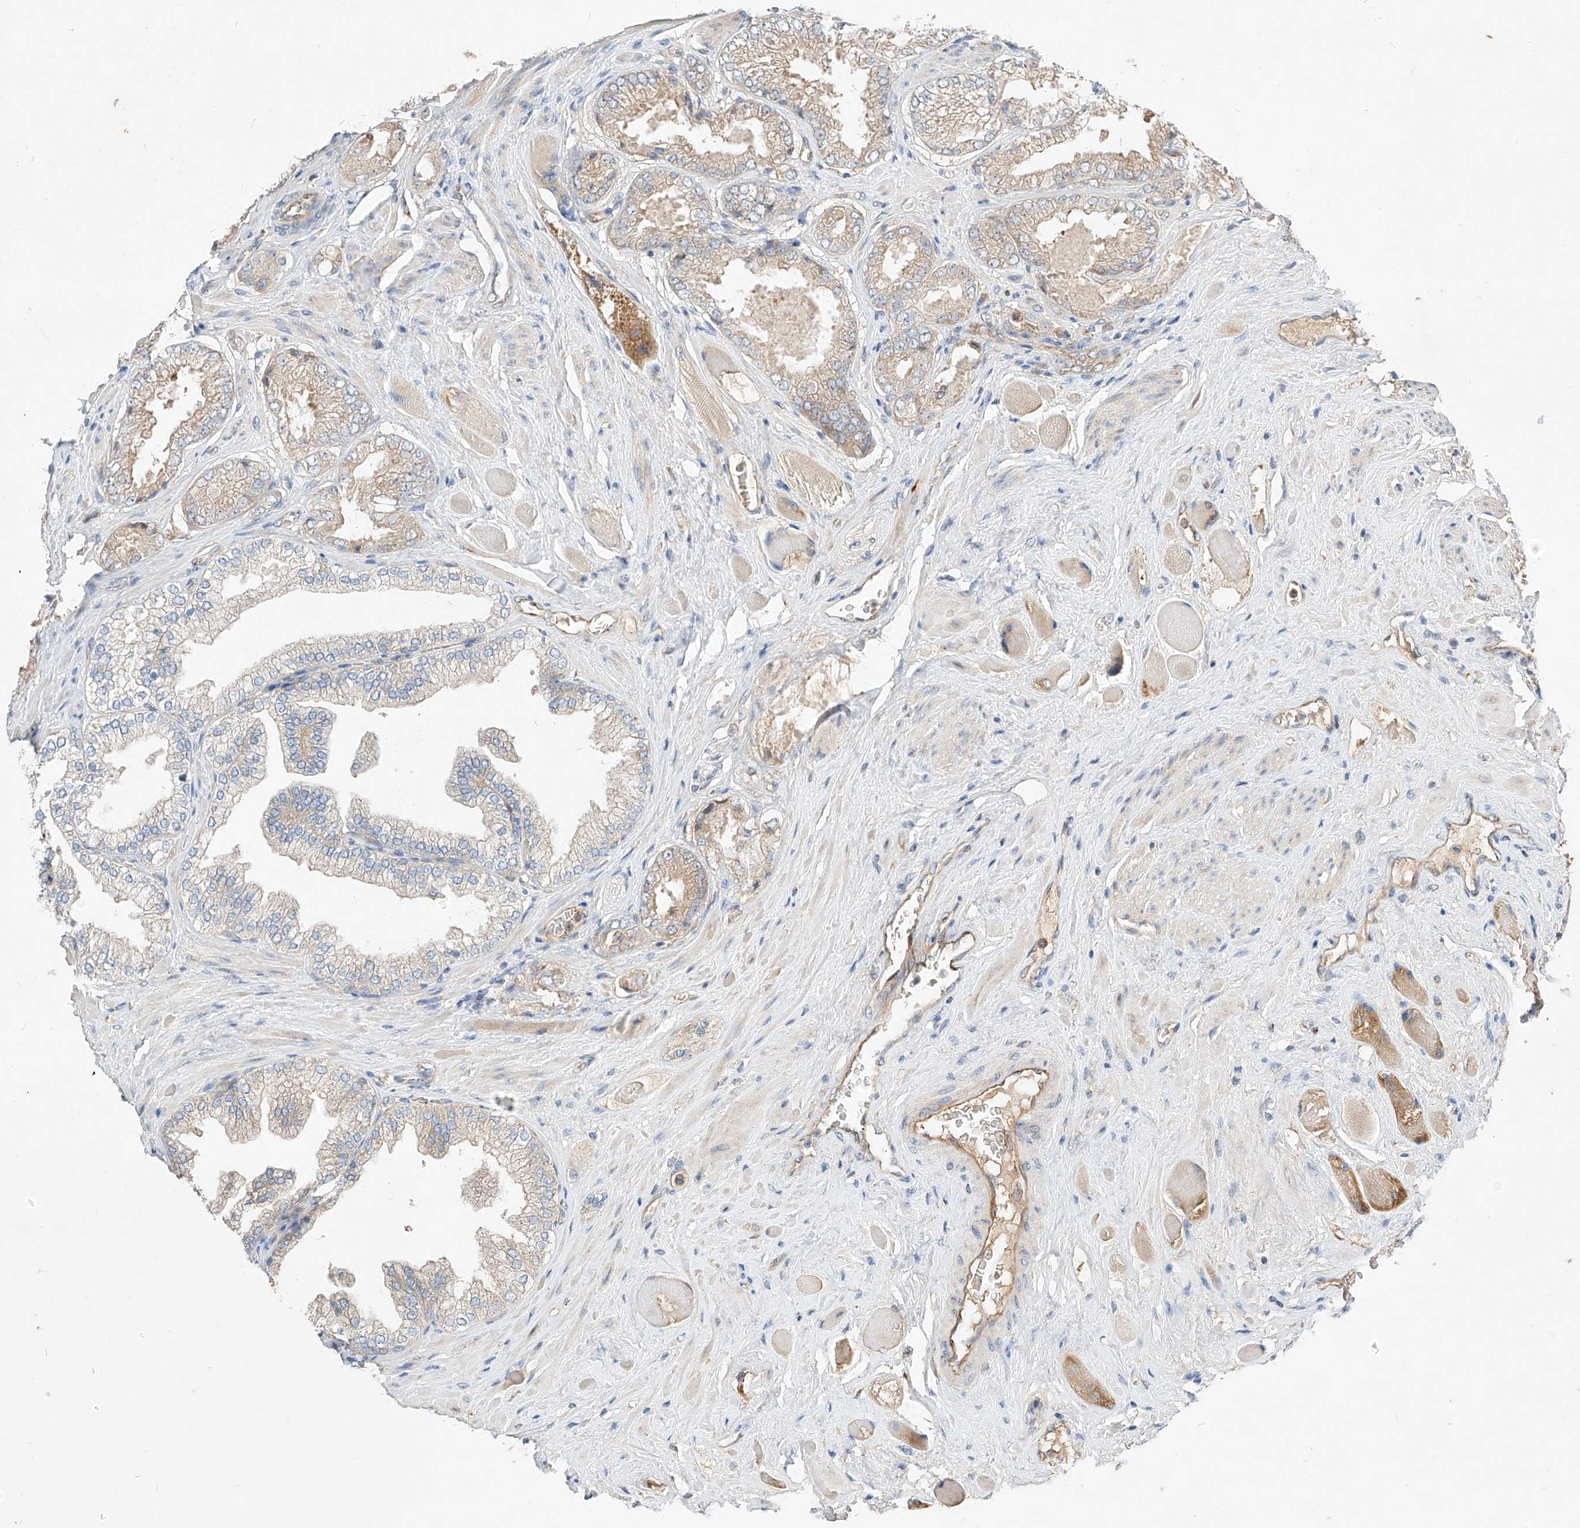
{"staining": {"intensity": "weak", "quantity": "25%-75%", "location": "cytoplasmic/membranous"}, "tissue": "prostate cancer", "cell_type": "Tumor cells", "image_type": "cancer", "snomed": [{"axis": "morphology", "description": "Adenocarcinoma, High grade"}, {"axis": "topography", "description": "Prostate"}], "caption": "DAB immunohistochemical staining of prostate cancer (adenocarcinoma (high-grade)) shows weak cytoplasmic/membranous protein positivity in approximately 25%-75% of tumor cells. Using DAB (brown) and hematoxylin (blue) stains, captured at high magnification using brightfield microscopy.", "gene": "RUSC1", "patient": {"sex": "male", "age": 58}}